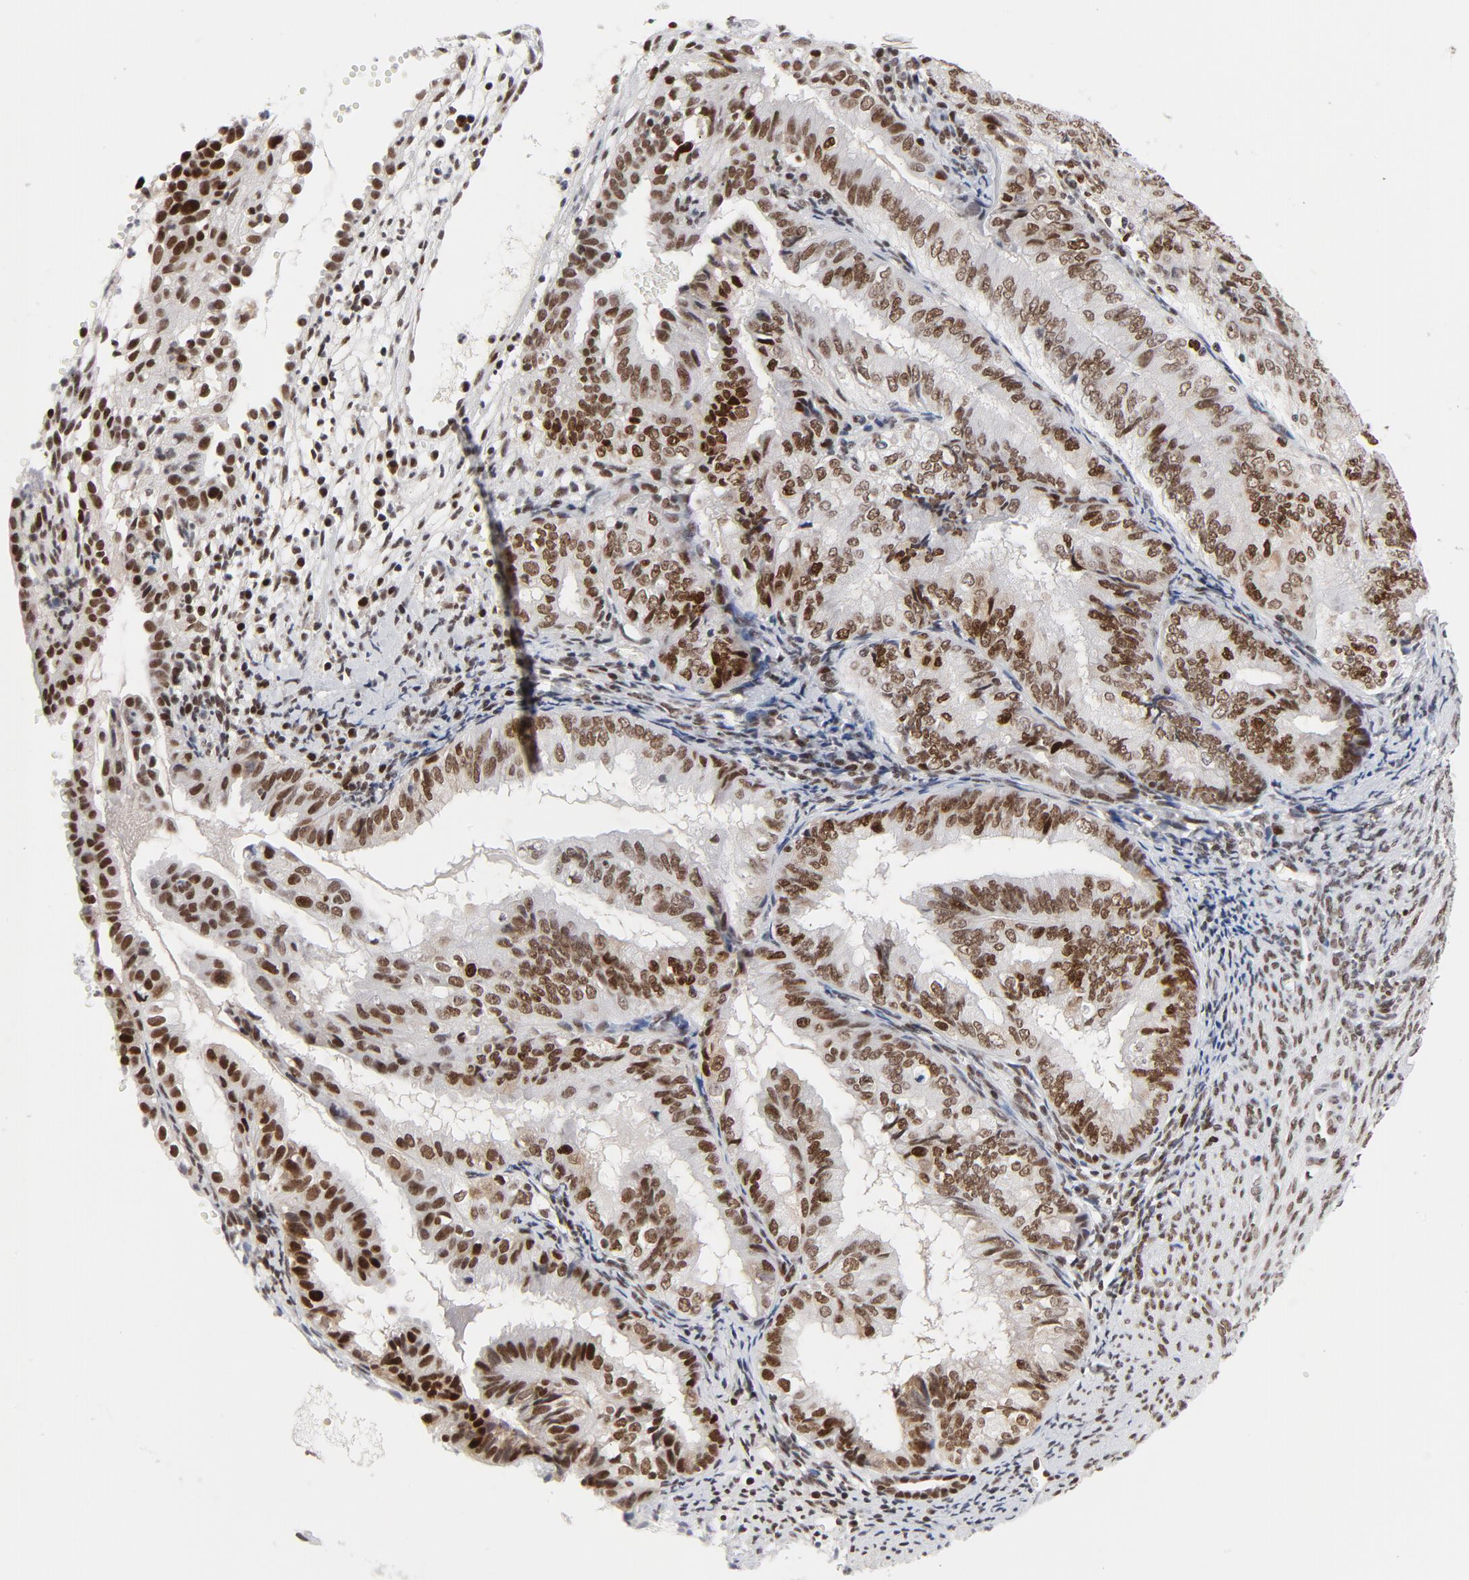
{"staining": {"intensity": "moderate", "quantity": "25%-75%", "location": "nuclear"}, "tissue": "endometrial cancer", "cell_type": "Tumor cells", "image_type": "cancer", "snomed": [{"axis": "morphology", "description": "Adenocarcinoma, NOS"}, {"axis": "topography", "description": "Endometrium"}], "caption": "A brown stain shows moderate nuclear positivity of a protein in human endometrial adenocarcinoma tumor cells. Nuclei are stained in blue.", "gene": "RFC4", "patient": {"sex": "female", "age": 66}}